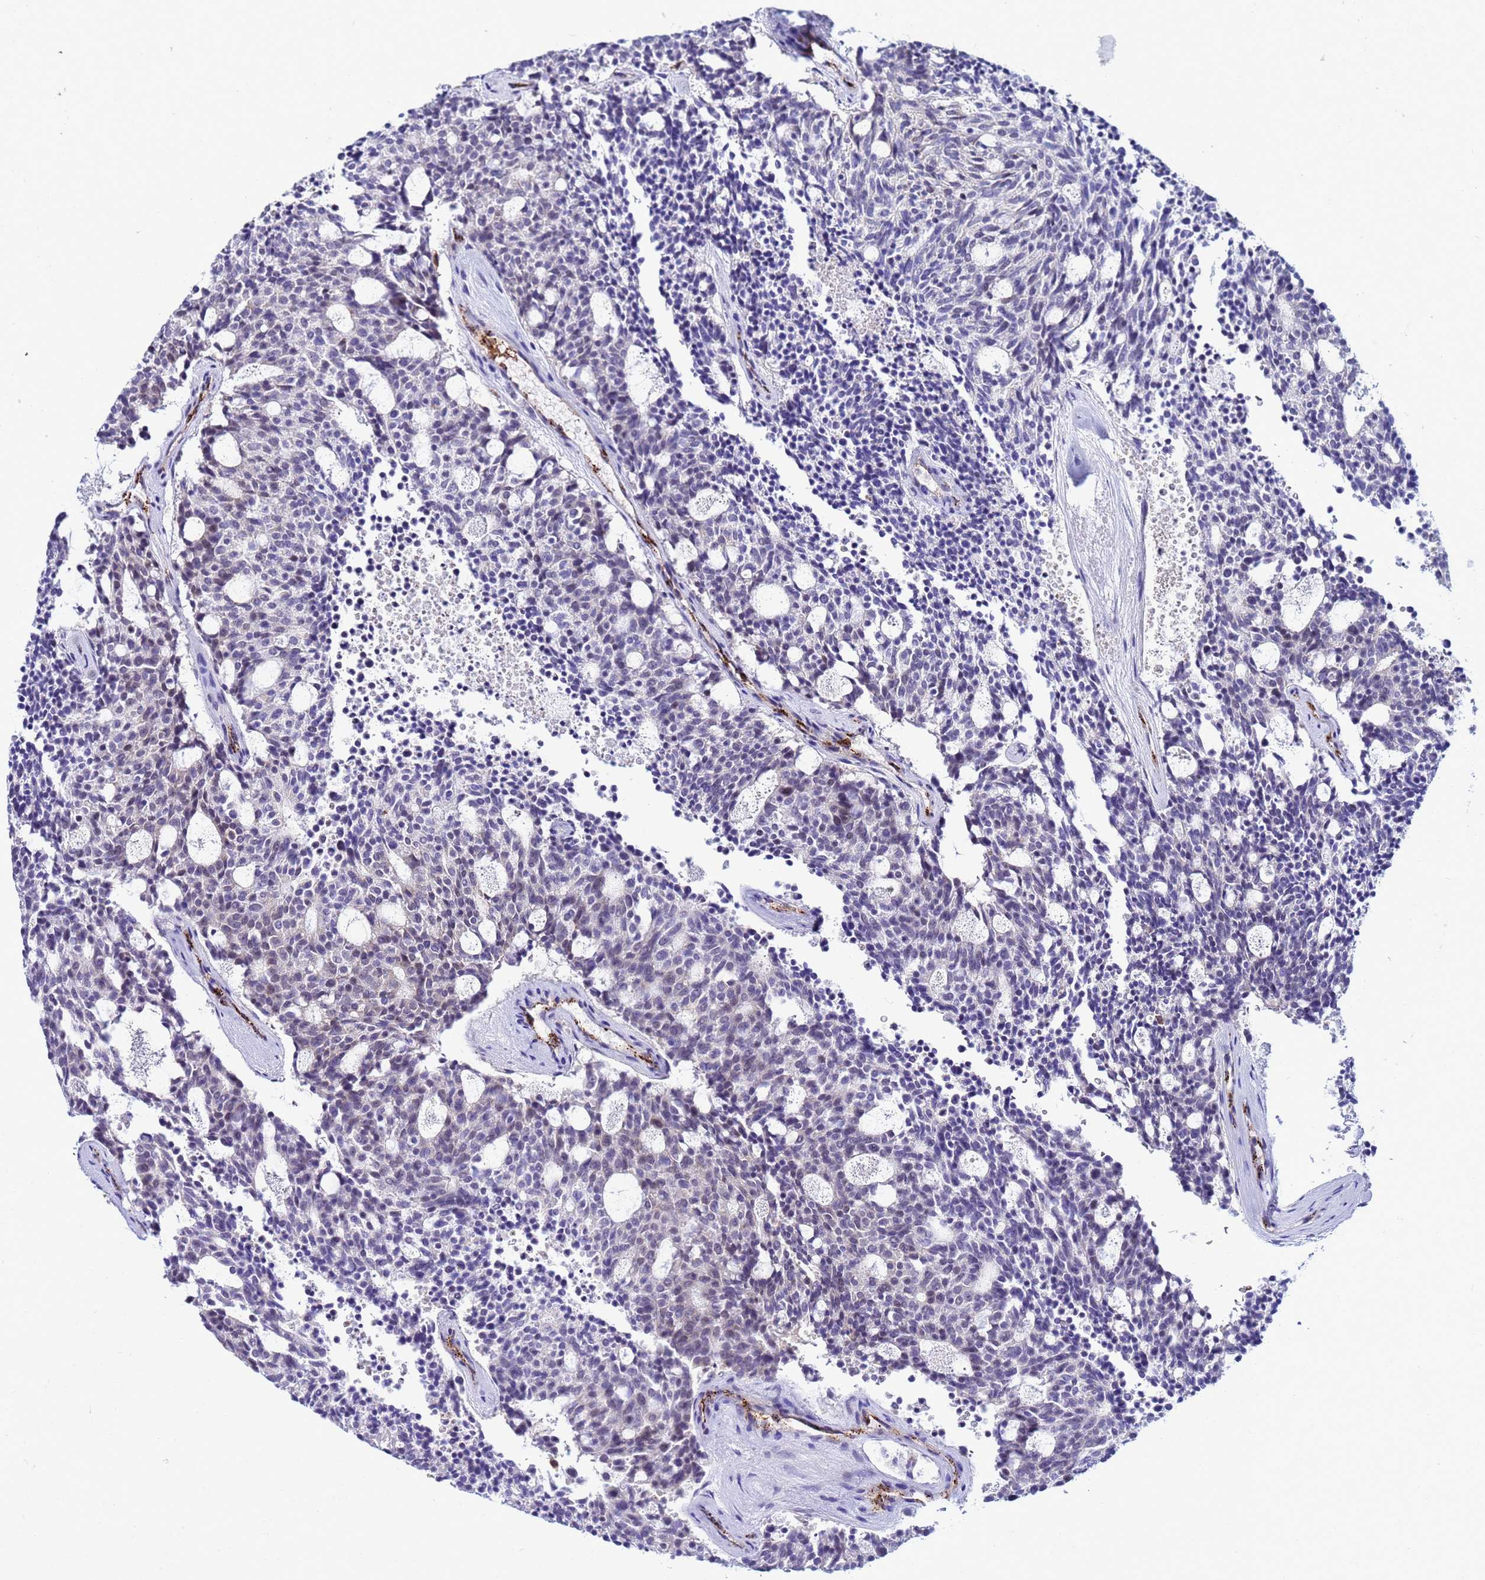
{"staining": {"intensity": "weak", "quantity": "<25%", "location": "nuclear"}, "tissue": "carcinoid", "cell_type": "Tumor cells", "image_type": "cancer", "snomed": [{"axis": "morphology", "description": "Carcinoid, malignant, NOS"}, {"axis": "topography", "description": "Pancreas"}], "caption": "A histopathology image of human carcinoid is negative for staining in tumor cells.", "gene": "SLC25A37", "patient": {"sex": "female", "age": 54}}